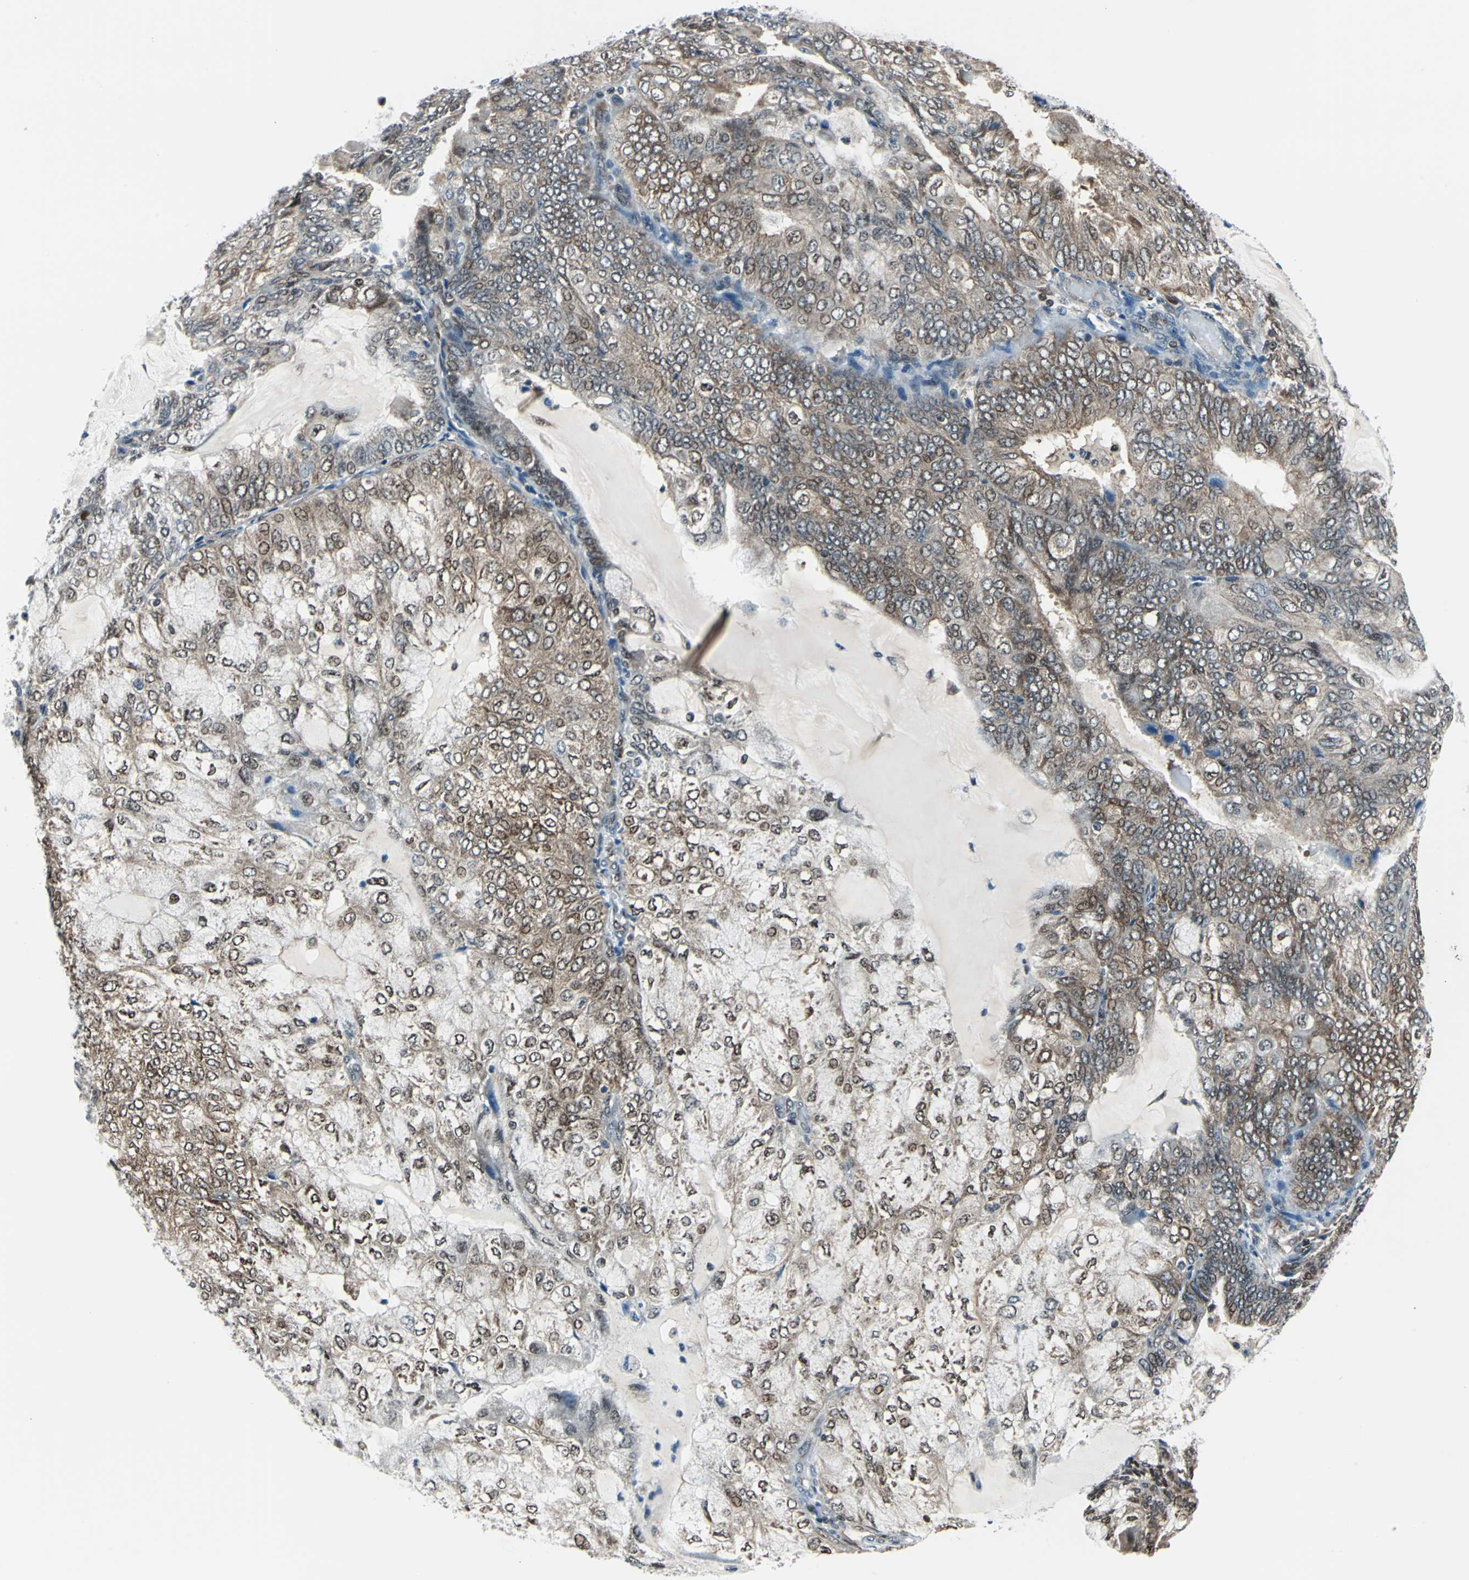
{"staining": {"intensity": "moderate", "quantity": "25%-75%", "location": "cytoplasmic/membranous,nuclear"}, "tissue": "endometrial cancer", "cell_type": "Tumor cells", "image_type": "cancer", "snomed": [{"axis": "morphology", "description": "Adenocarcinoma, NOS"}, {"axis": "topography", "description": "Endometrium"}], "caption": "A brown stain labels moderate cytoplasmic/membranous and nuclear staining of a protein in adenocarcinoma (endometrial) tumor cells.", "gene": "POLR3K", "patient": {"sex": "female", "age": 81}}